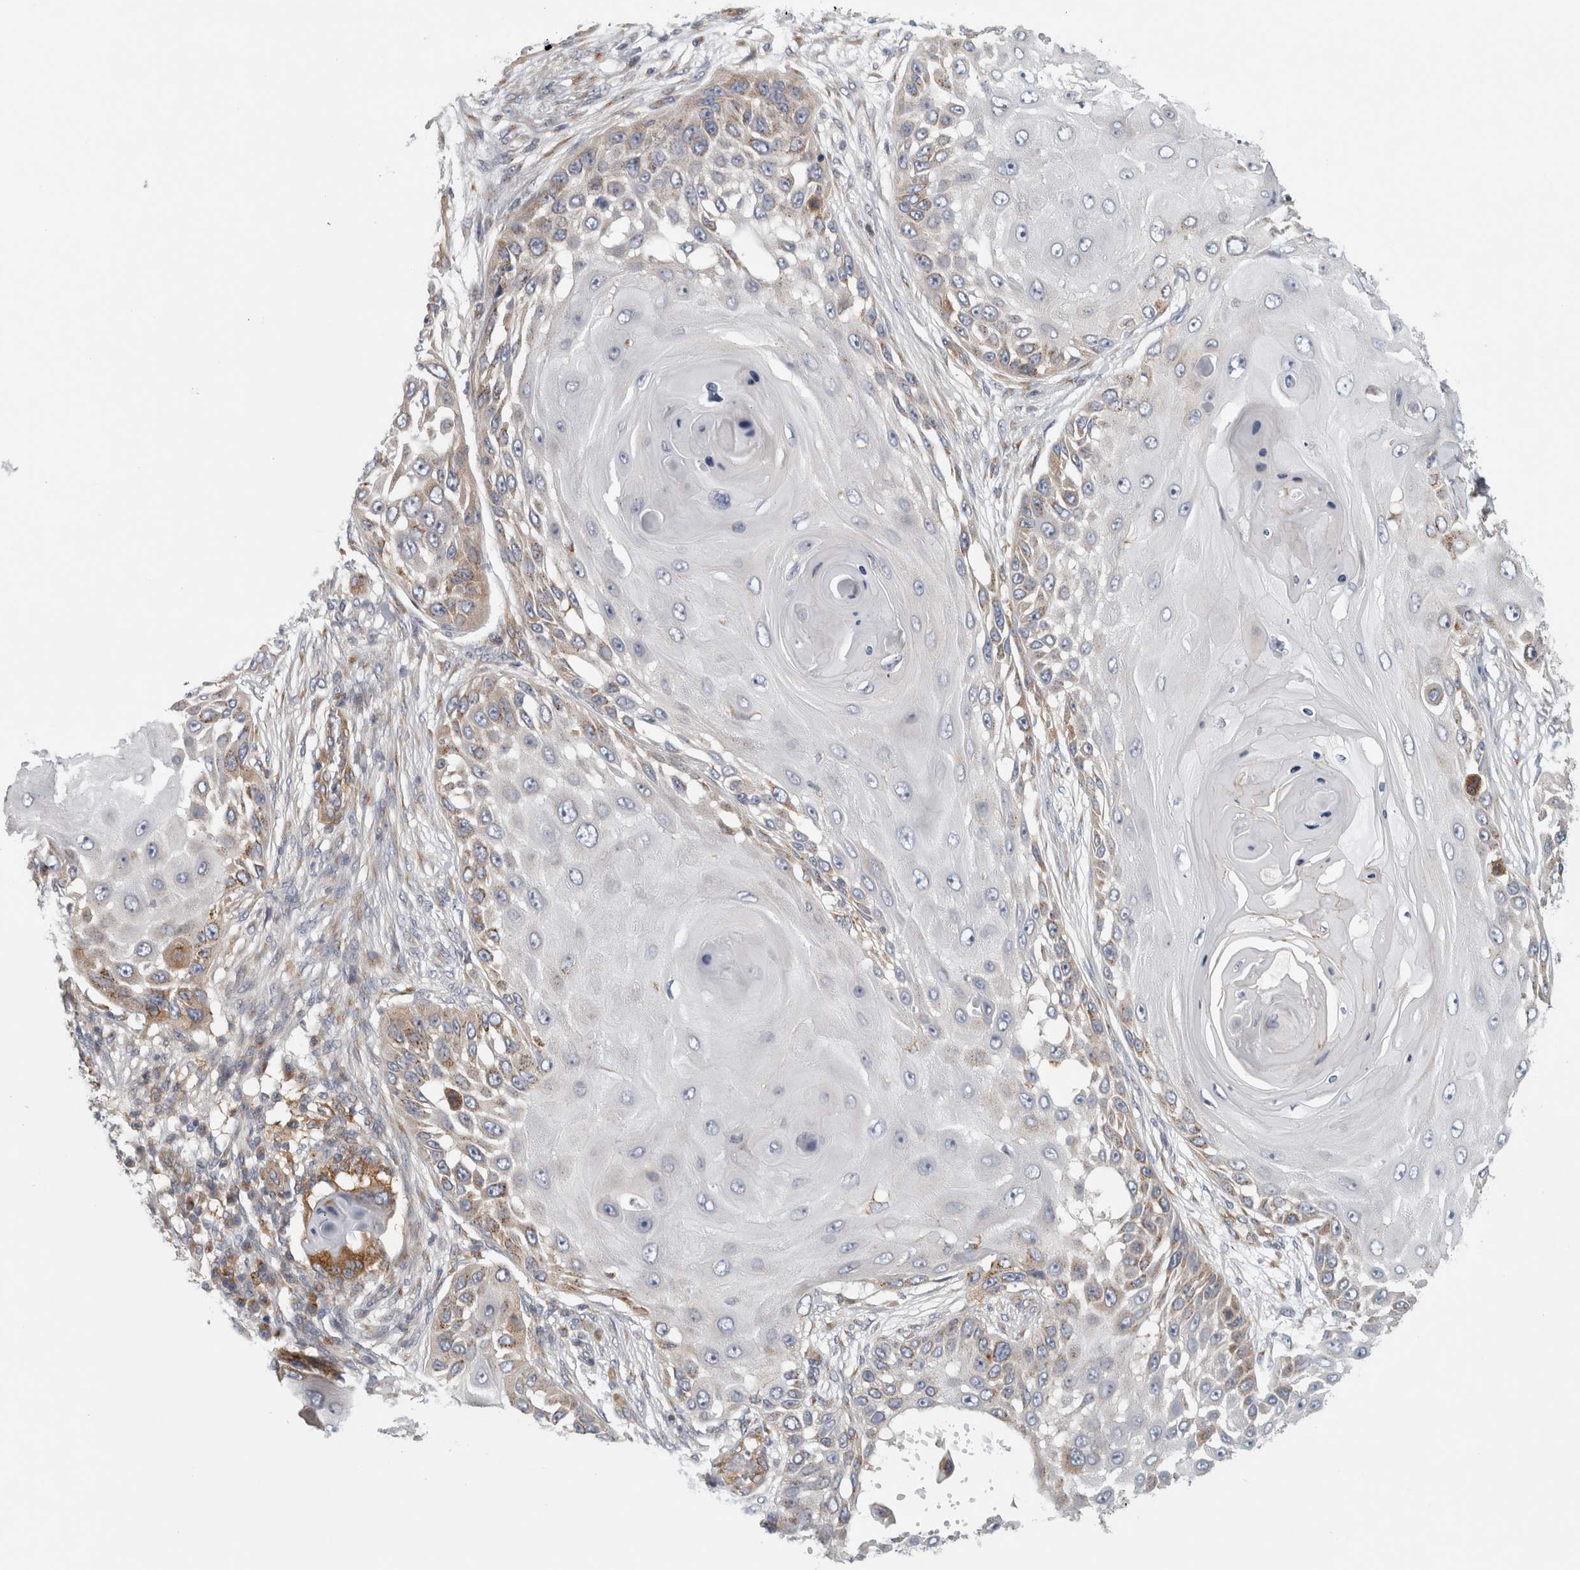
{"staining": {"intensity": "weak", "quantity": "<25%", "location": "cytoplasmic/membranous"}, "tissue": "skin cancer", "cell_type": "Tumor cells", "image_type": "cancer", "snomed": [{"axis": "morphology", "description": "Squamous cell carcinoma, NOS"}, {"axis": "topography", "description": "Skin"}], "caption": "This is a photomicrograph of immunohistochemistry staining of skin cancer (squamous cell carcinoma), which shows no staining in tumor cells.", "gene": "PEX6", "patient": {"sex": "female", "age": 44}}